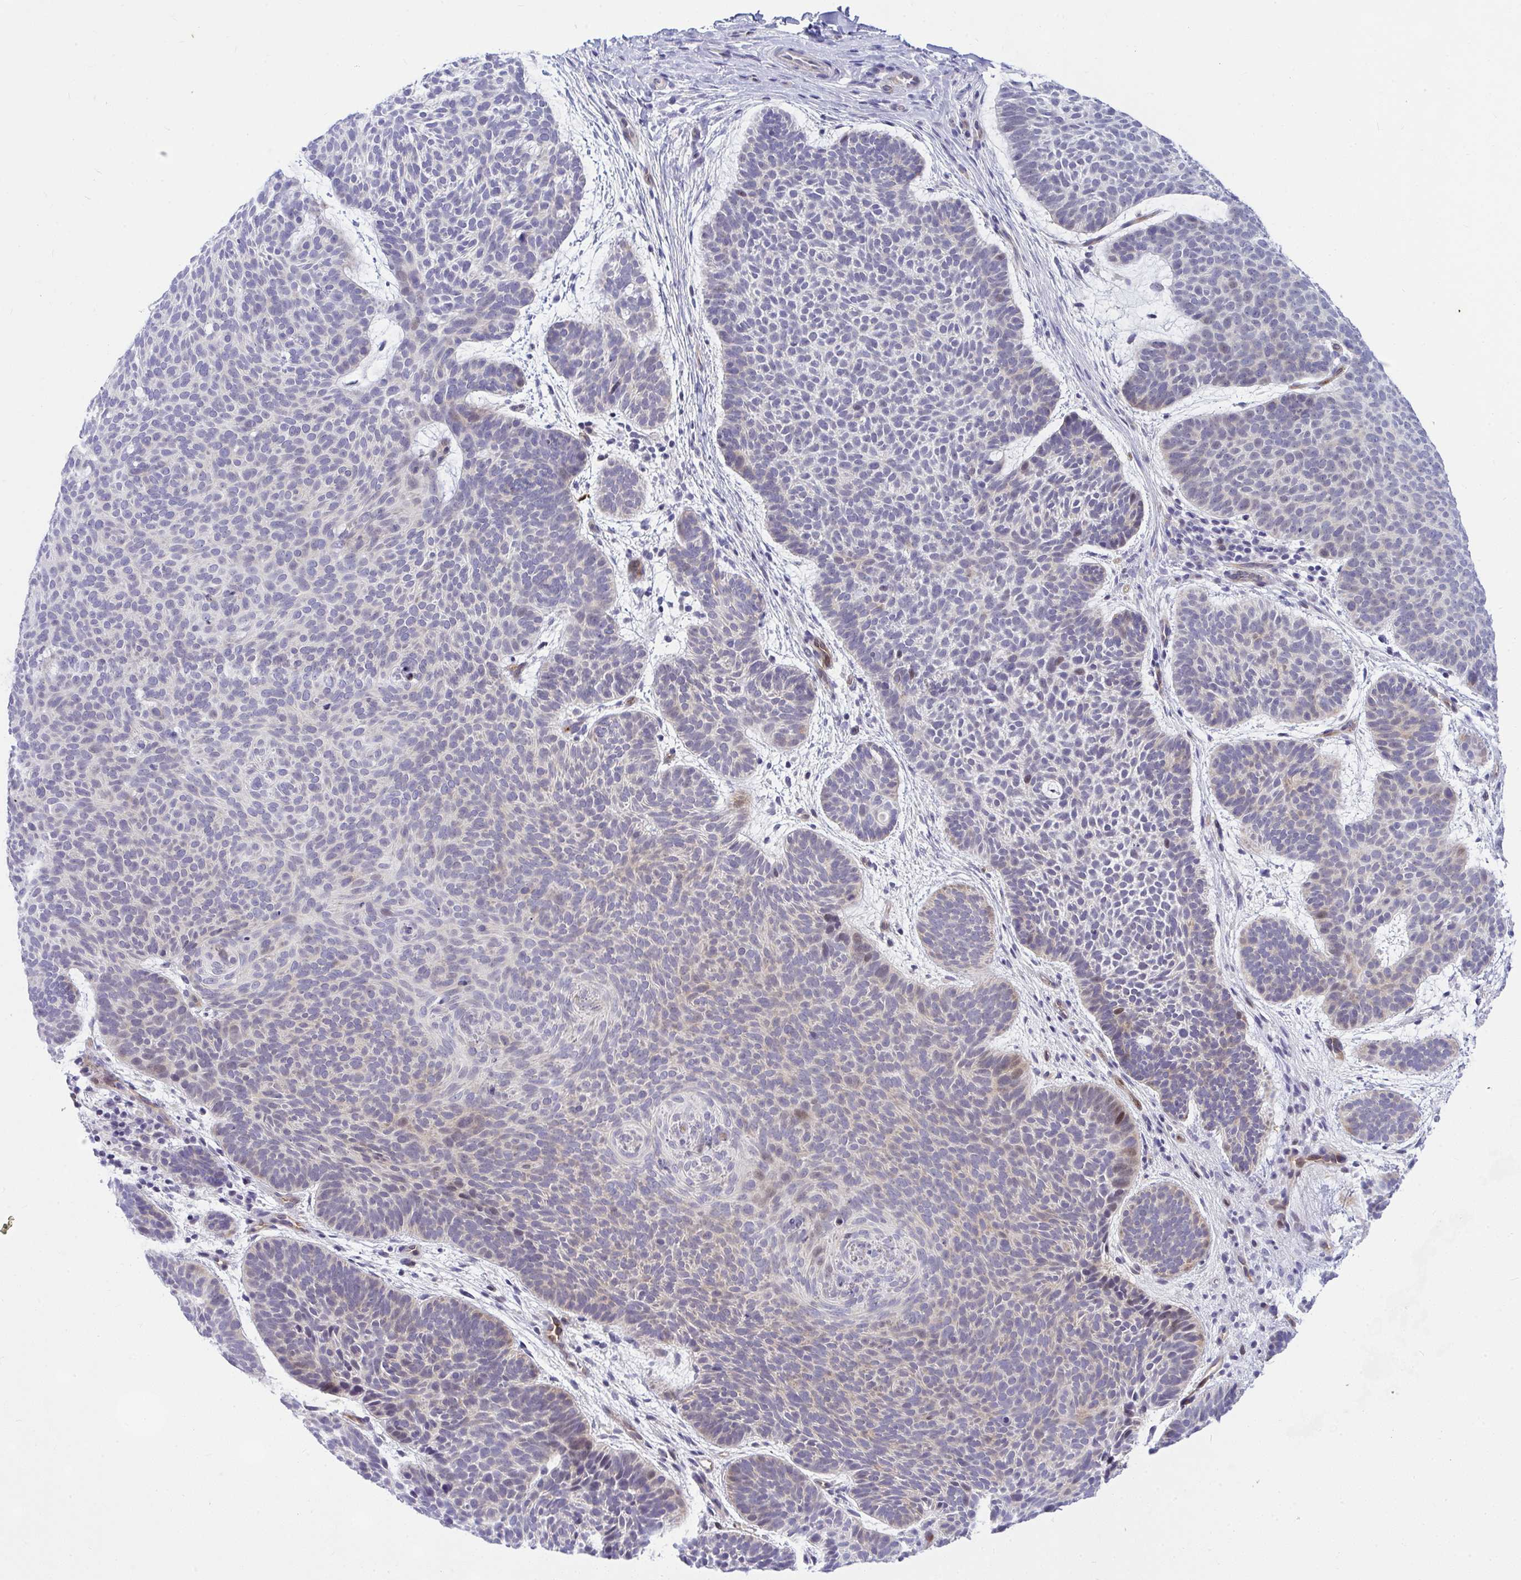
{"staining": {"intensity": "moderate", "quantity": "<25%", "location": "nuclear"}, "tissue": "skin cancer", "cell_type": "Tumor cells", "image_type": "cancer", "snomed": [{"axis": "morphology", "description": "Basal cell carcinoma"}, {"axis": "topography", "description": "Skin"}, {"axis": "topography", "description": "Skin of face"}], "caption": "An image of skin cancer stained for a protein reveals moderate nuclear brown staining in tumor cells.", "gene": "NFXL1", "patient": {"sex": "male", "age": 73}}